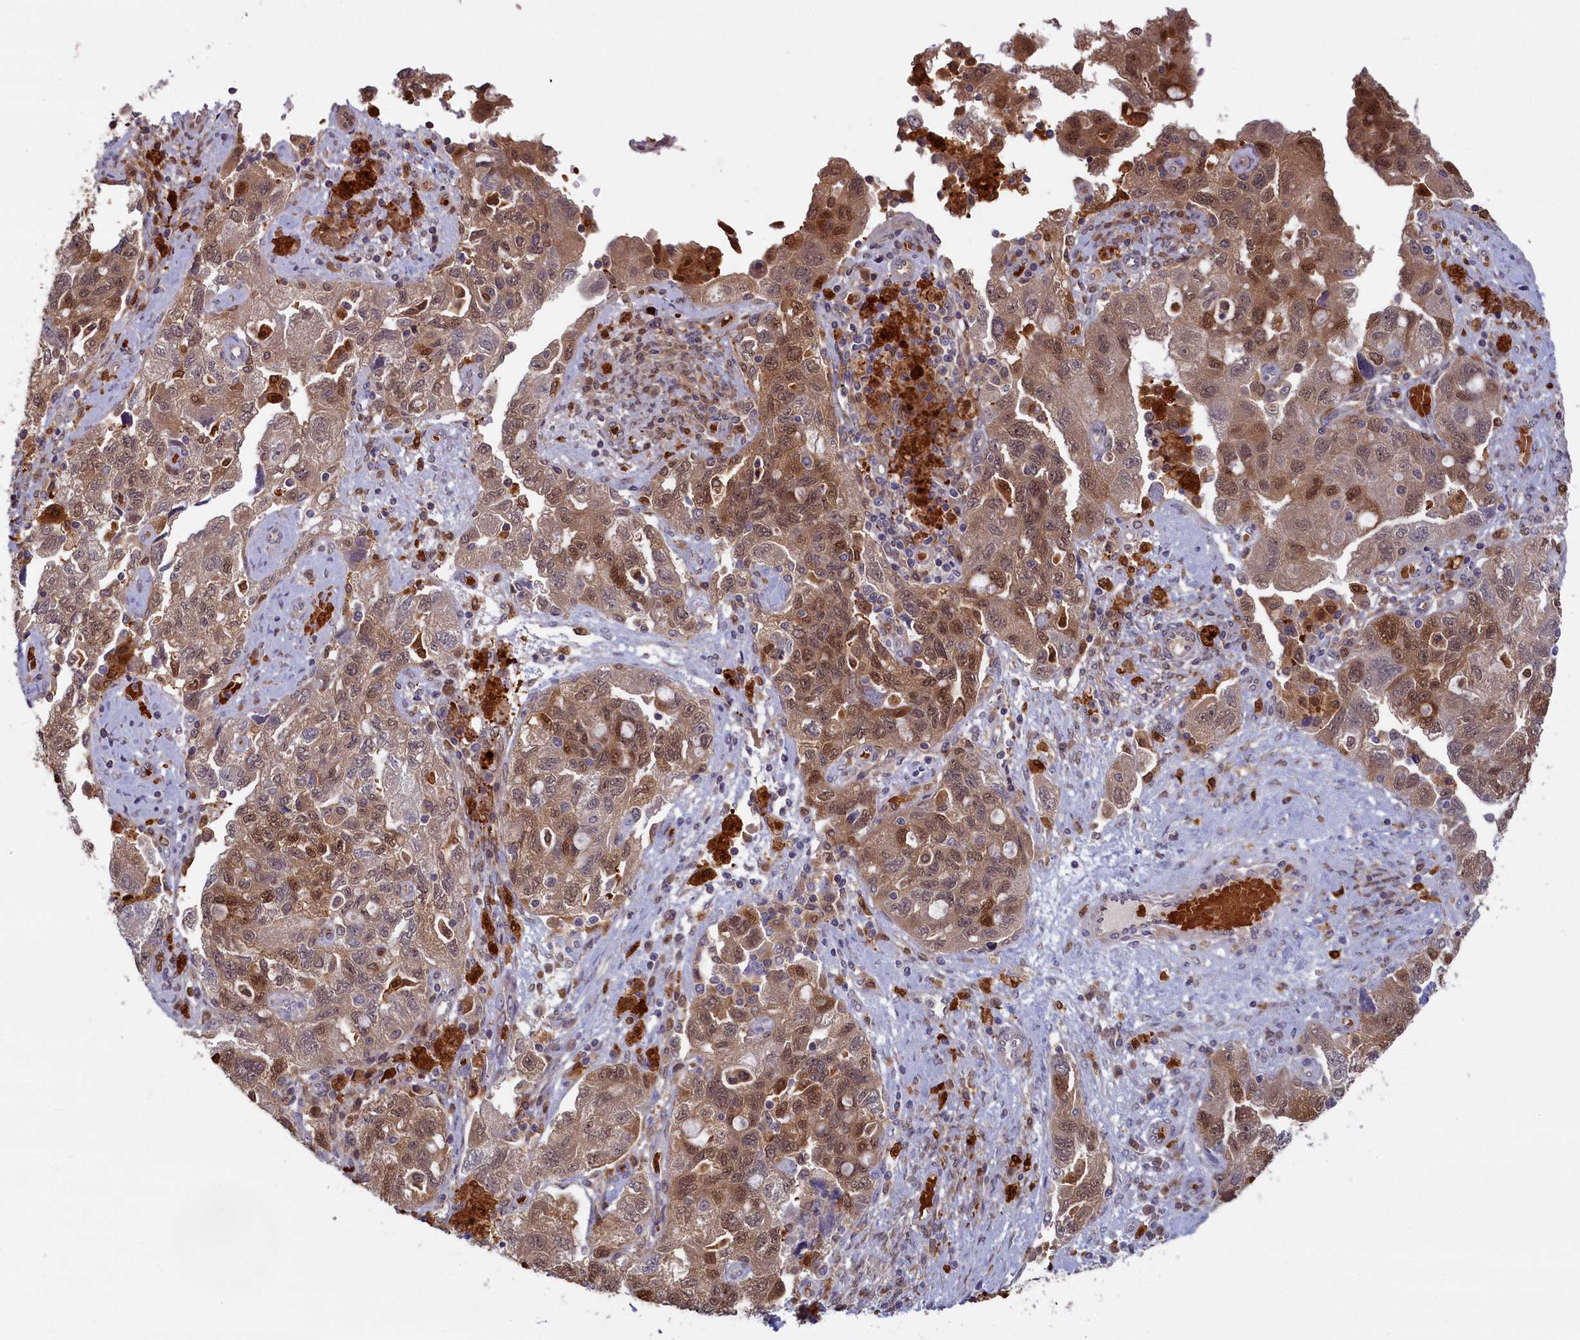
{"staining": {"intensity": "weak", "quantity": ">75%", "location": "cytoplasmic/membranous,nuclear"}, "tissue": "ovarian cancer", "cell_type": "Tumor cells", "image_type": "cancer", "snomed": [{"axis": "morphology", "description": "Carcinoma, NOS"}, {"axis": "morphology", "description": "Cystadenocarcinoma, serous, NOS"}, {"axis": "topography", "description": "Ovary"}], "caption": "Ovarian cancer (serous cystadenocarcinoma) stained with a brown dye exhibits weak cytoplasmic/membranous and nuclear positive expression in approximately >75% of tumor cells.", "gene": "BLVRB", "patient": {"sex": "female", "age": 69}}